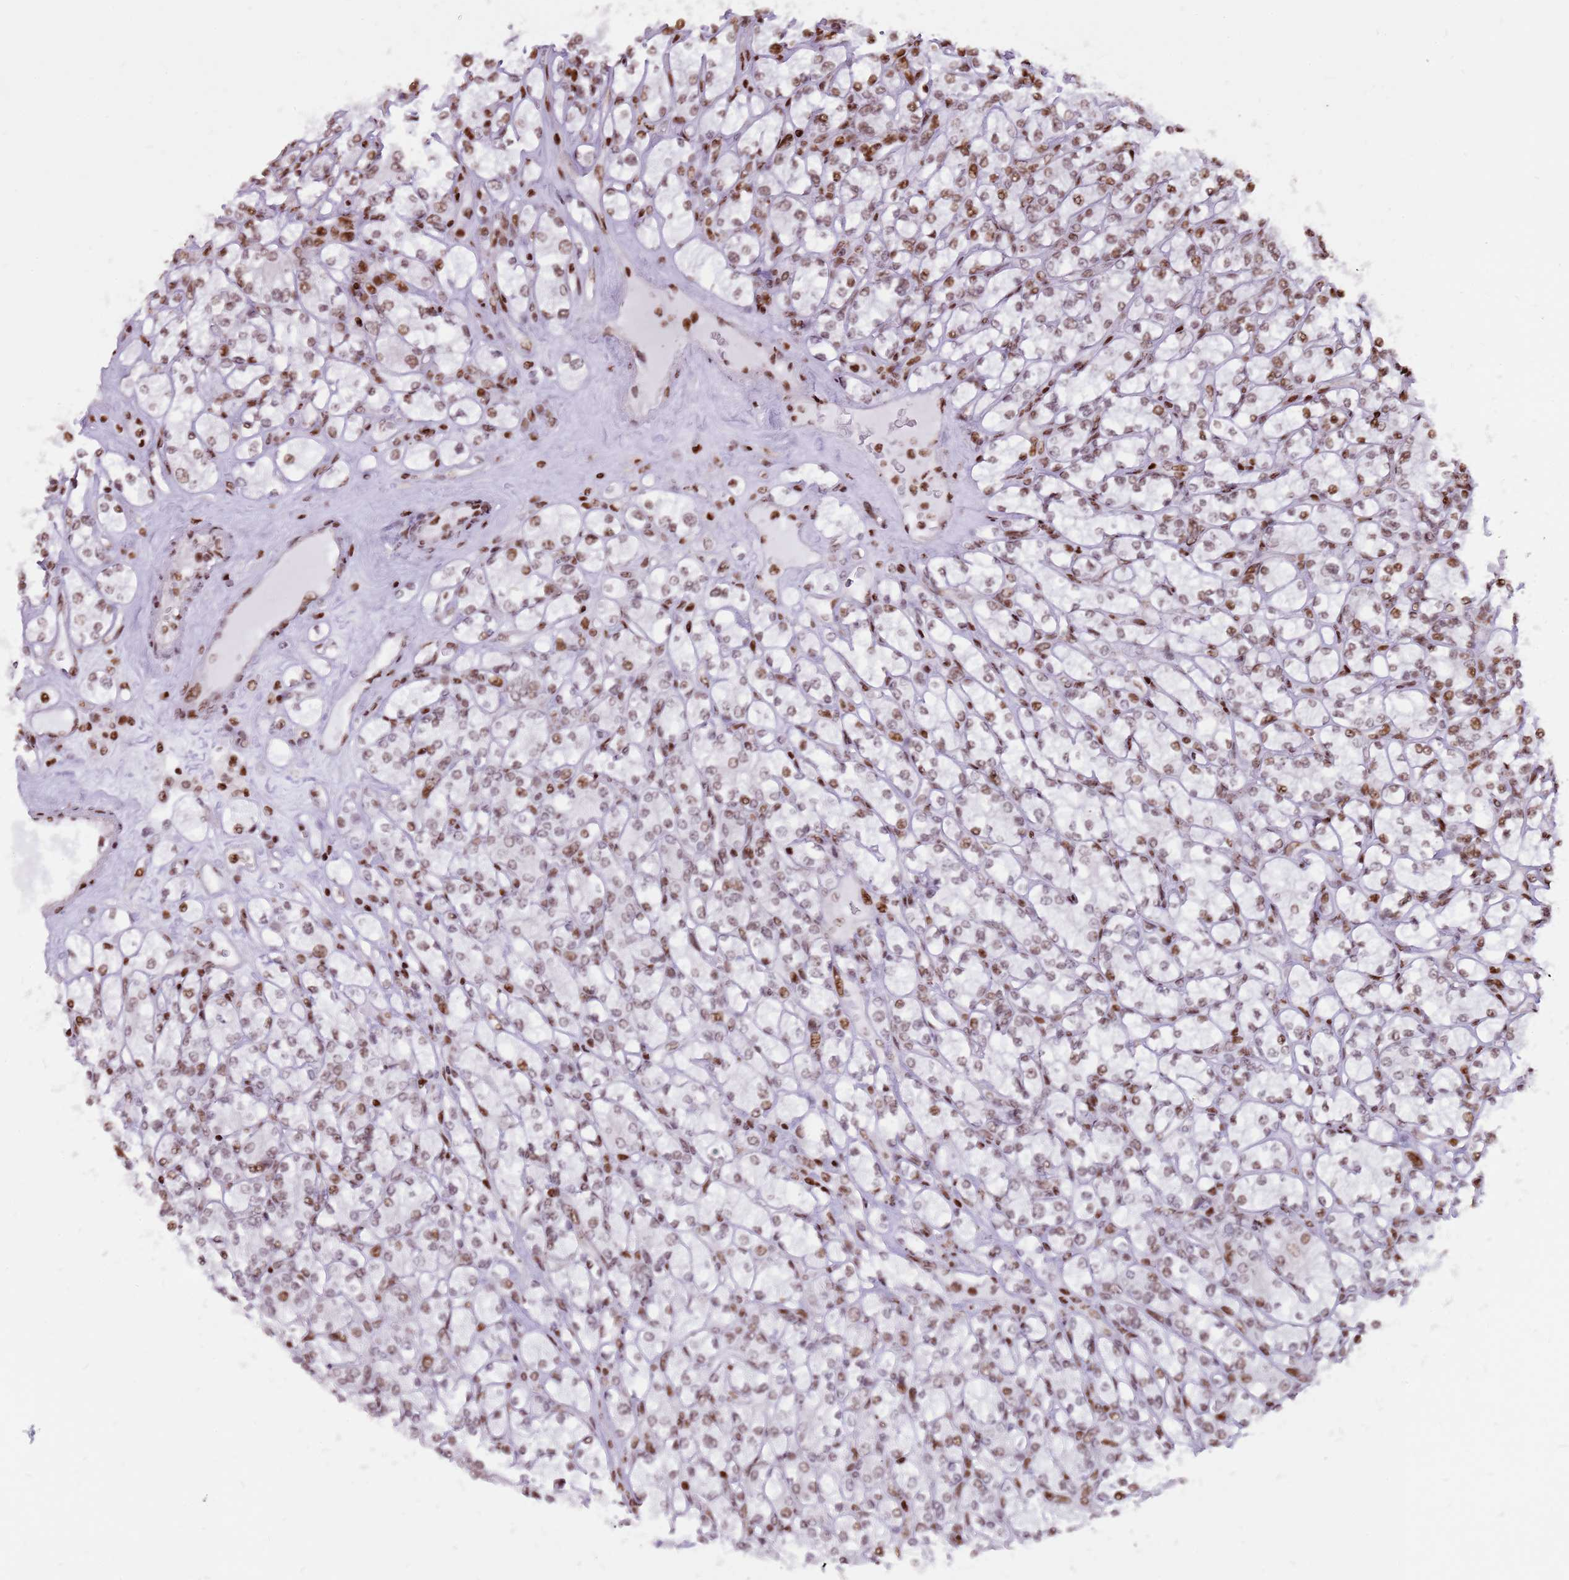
{"staining": {"intensity": "moderate", "quantity": ">75%", "location": "nuclear"}, "tissue": "renal cancer", "cell_type": "Tumor cells", "image_type": "cancer", "snomed": [{"axis": "morphology", "description": "Adenocarcinoma, NOS"}, {"axis": "topography", "description": "Kidney"}], "caption": "A photomicrograph of adenocarcinoma (renal) stained for a protein shows moderate nuclear brown staining in tumor cells.", "gene": "WASHC4", "patient": {"sex": "male", "age": 77}}